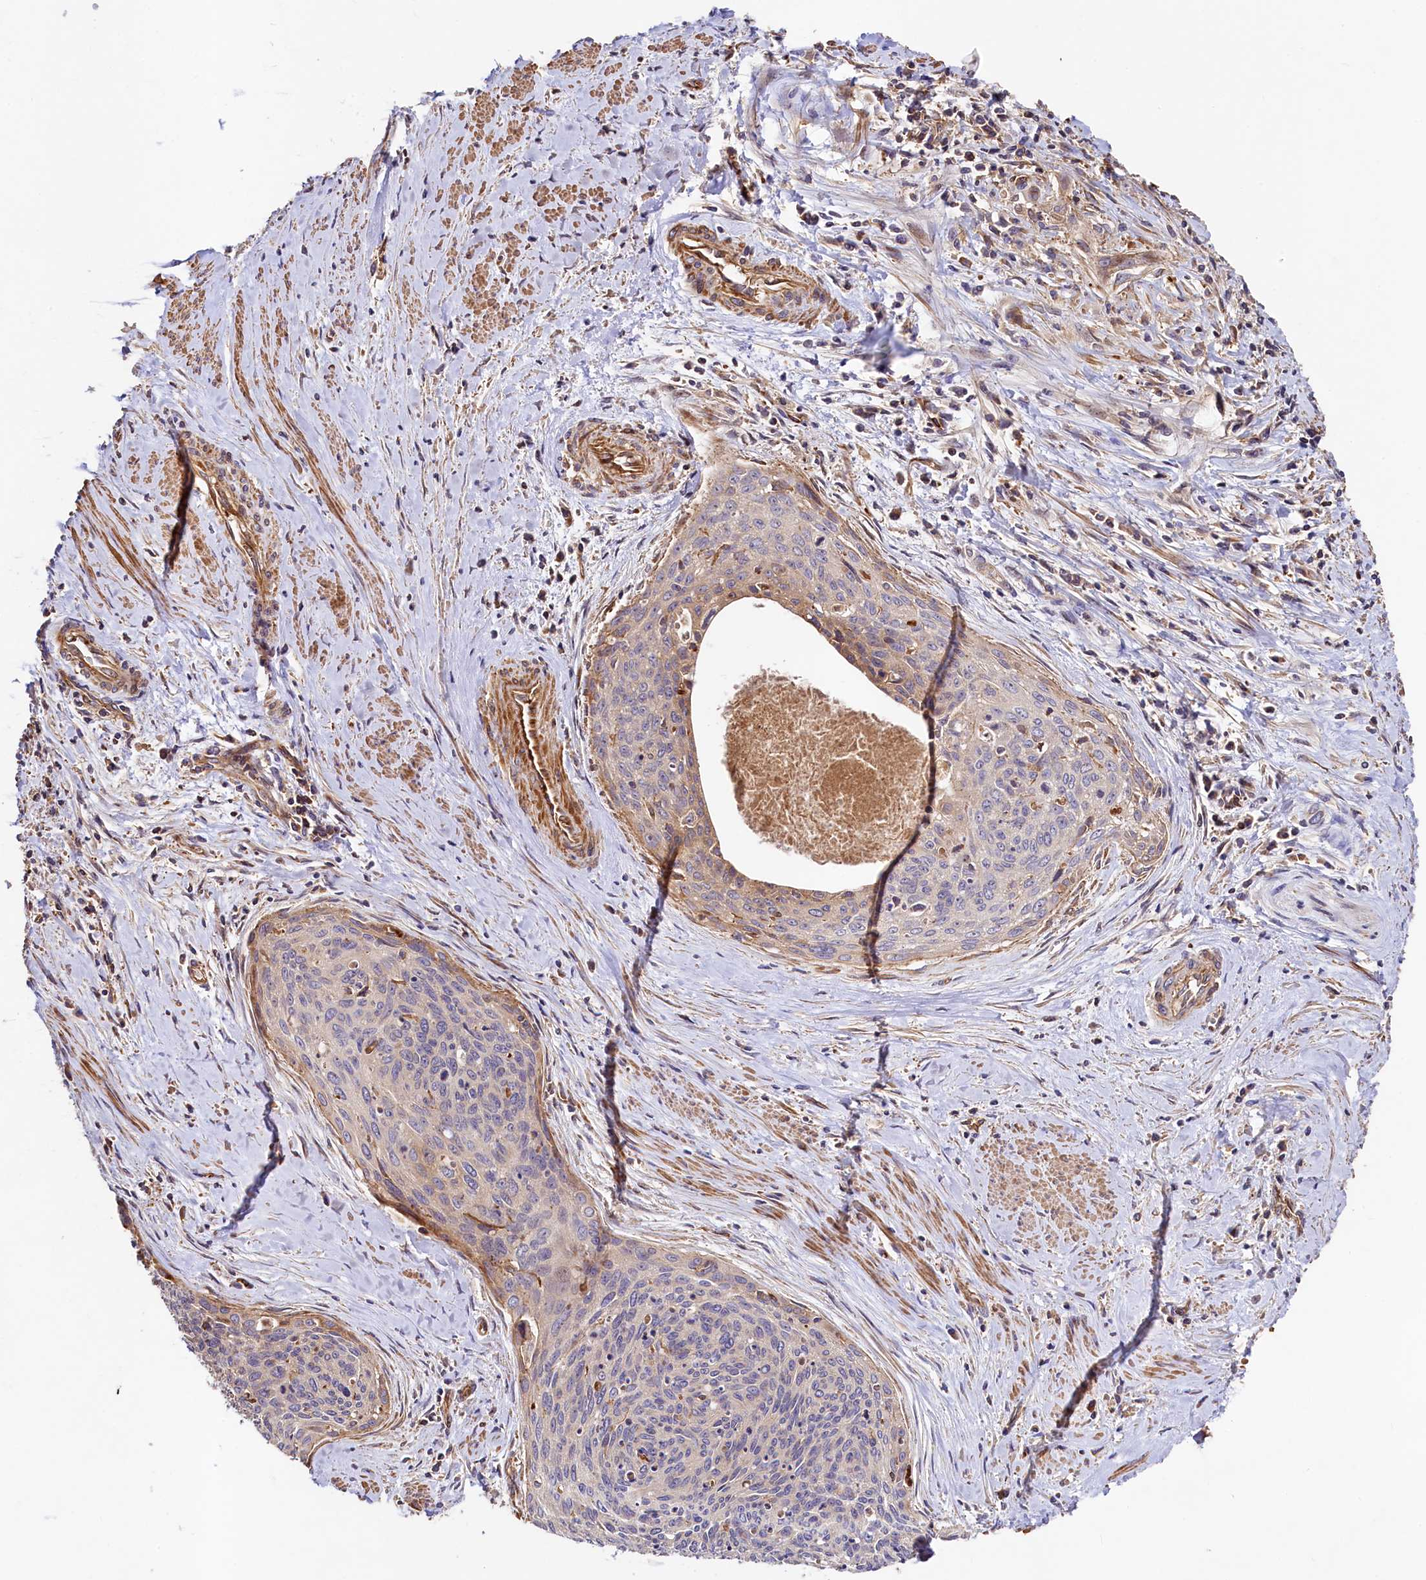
{"staining": {"intensity": "negative", "quantity": "none", "location": "none"}, "tissue": "cervical cancer", "cell_type": "Tumor cells", "image_type": "cancer", "snomed": [{"axis": "morphology", "description": "Squamous cell carcinoma, NOS"}, {"axis": "topography", "description": "Cervix"}], "caption": "Immunohistochemical staining of cervical cancer (squamous cell carcinoma) displays no significant positivity in tumor cells. (DAB (3,3'-diaminobenzidine) IHC visualized using brightfield microscopy, high magnification).", "gene": "KLHDC4", "patient": {"sex": "female", "age": 55}}